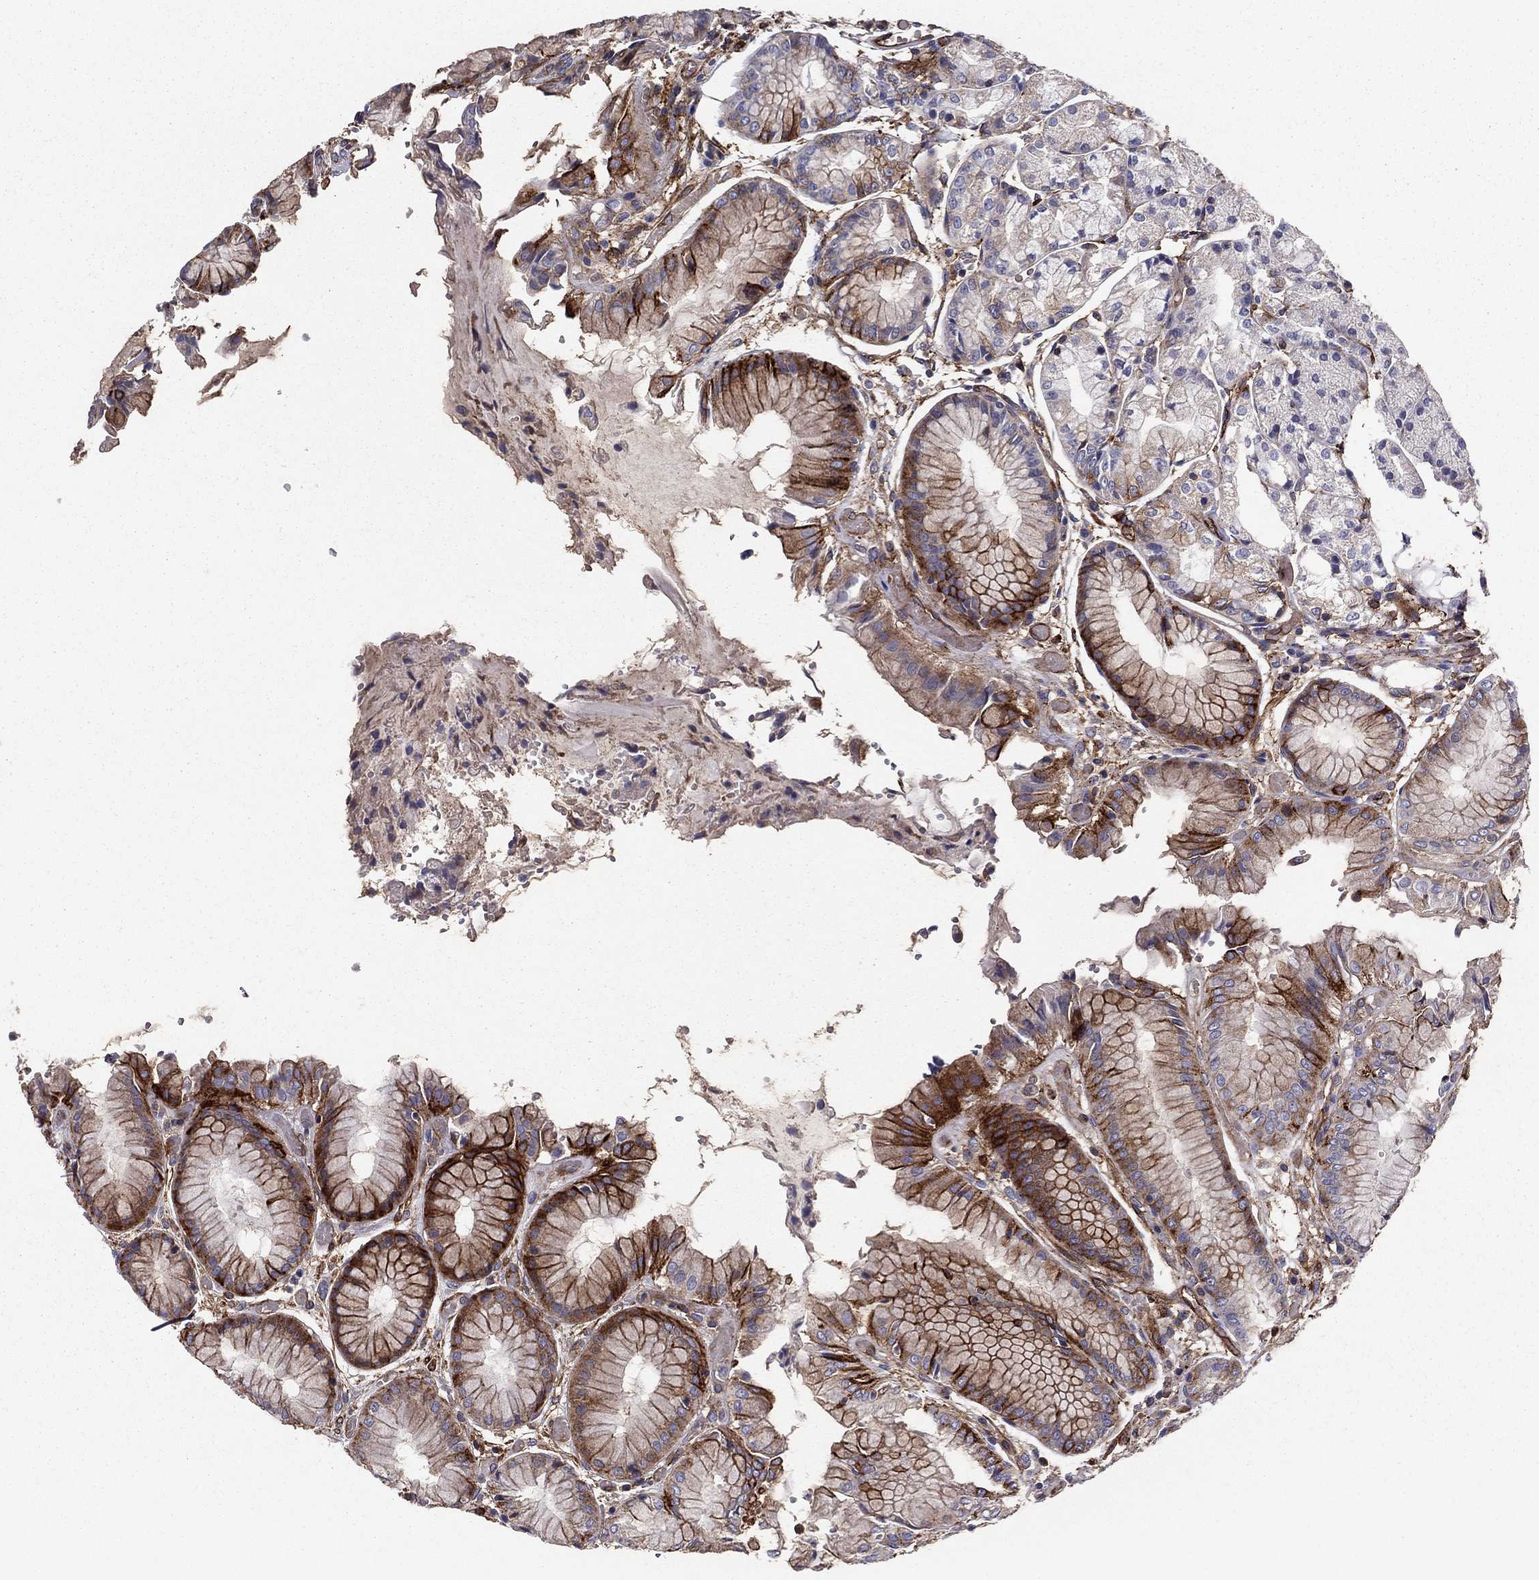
{"staining": {"intensity": "strong", "quantity": "<25%", "location": "cytoplasmic/membranous"}, "tissue": "stomach", "cell_type": "Glandular cells", "image_type": "normal", "snomed": [{"axis": "morphology", "description": "Normal tissue, NOS"}, {"axis": "topography", "description": "Stomach, upper"}], "caption": "Glandular cells show medium levels of strong cytoplasmic/membranous expression in about <25% of cells in benign stomach.", "gene": "EHBP1L1", "patient": {"sex": "male", "age": 72}}